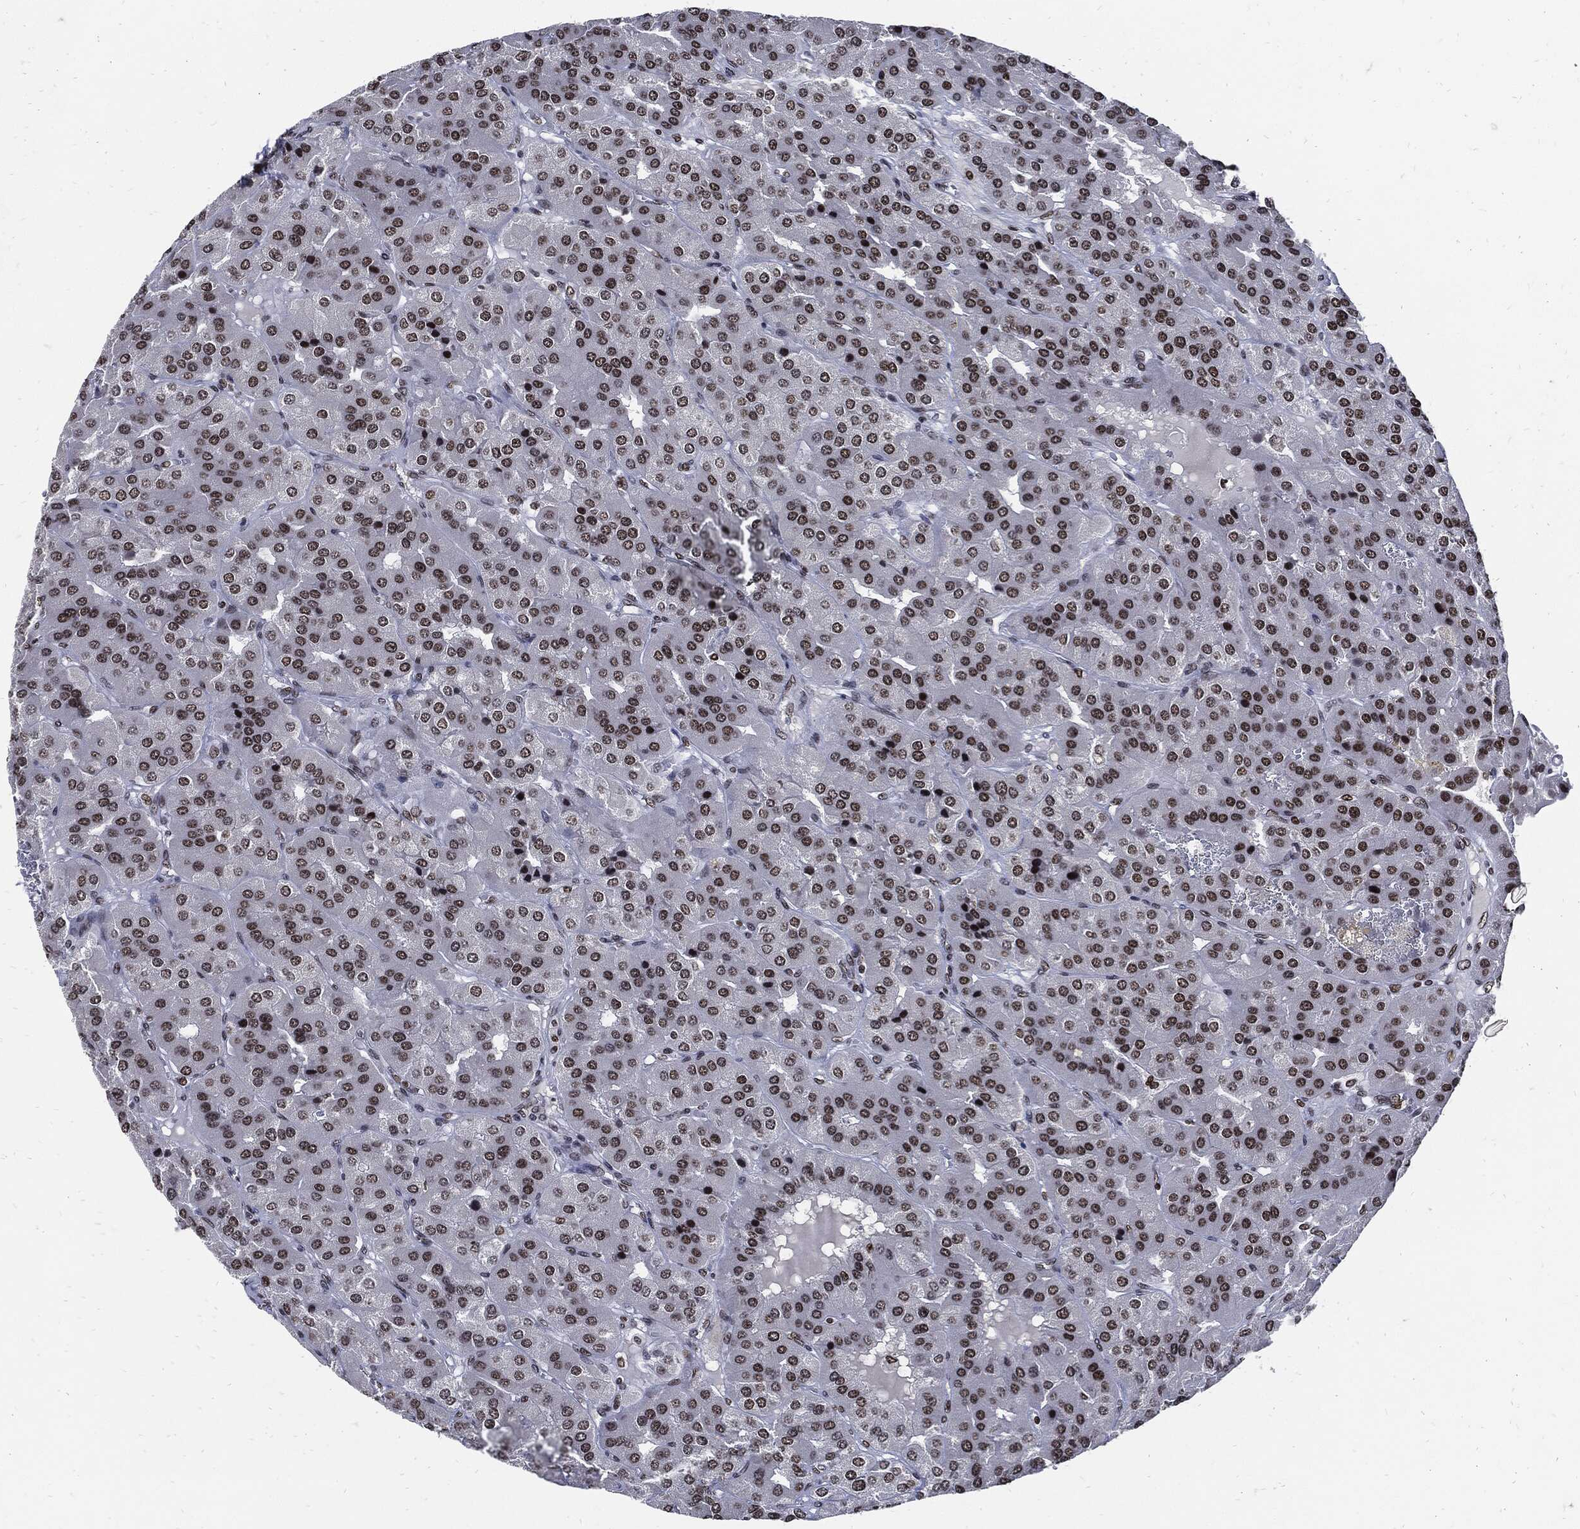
{"staining": {"intensity": "moderate", "quantity": ">75%", "location": "nuclear"}, "tissue": "parathyroid gland", "cell_type": "Glandular cells", "image_type": "normal", "snomed": [{"axis": "morphology", "description": "Normal tissue, NOS"}, {"axis": "morphology", "description": "Adenoma, NOS"}, {"axis": "topography", "description": "Parathyroid gland"}], "caption": "This micrograph shows immunohistochemistry staining of unremarkable human parathyroid gland, with medium moderate nuclear staining in approximately >75% of glandular cells.", "gene": "TERF2", "patient": {"sex": "female", "age": 86}}